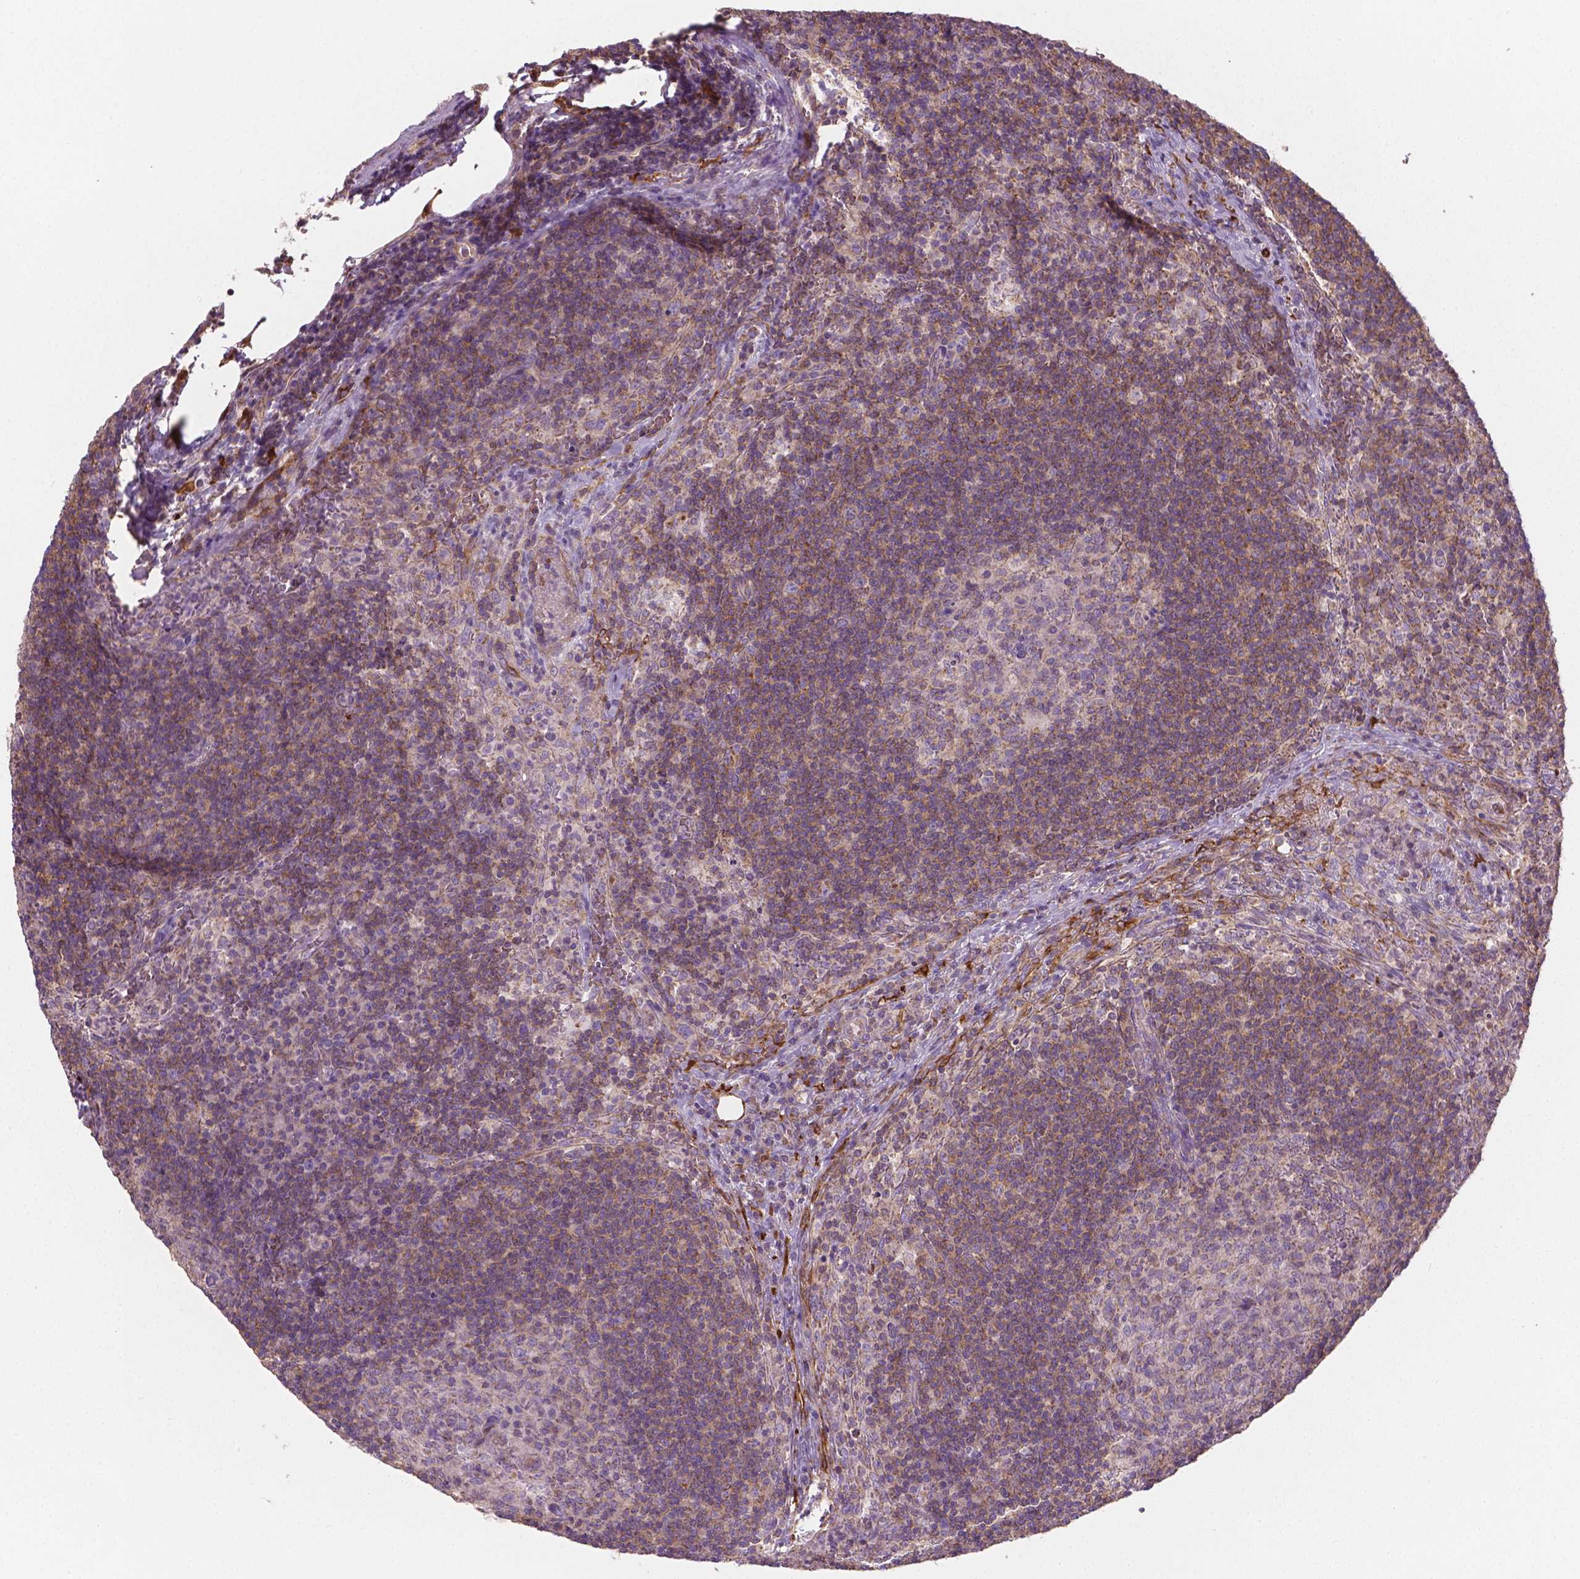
{"staining": {"intensity": "moderate", "quantity": "<25%", "location": "cytoplasmic/membranous"}, "tissue": "lymph node", "cell_type": "Germinal center cells", "image_type": "normal", "snomed": [{"axis": "morphology", "description": "Normal tissue, NOS"}, {"axis": "topography", "description": "Lymph node"}], "caption": "Normal lymph node reveals moderate cytoplasmic/membranous positivity in approximately <25% of germinal center cells.", "gene": "TCAF1", "patient": {"sex": "male", "age": 67}}